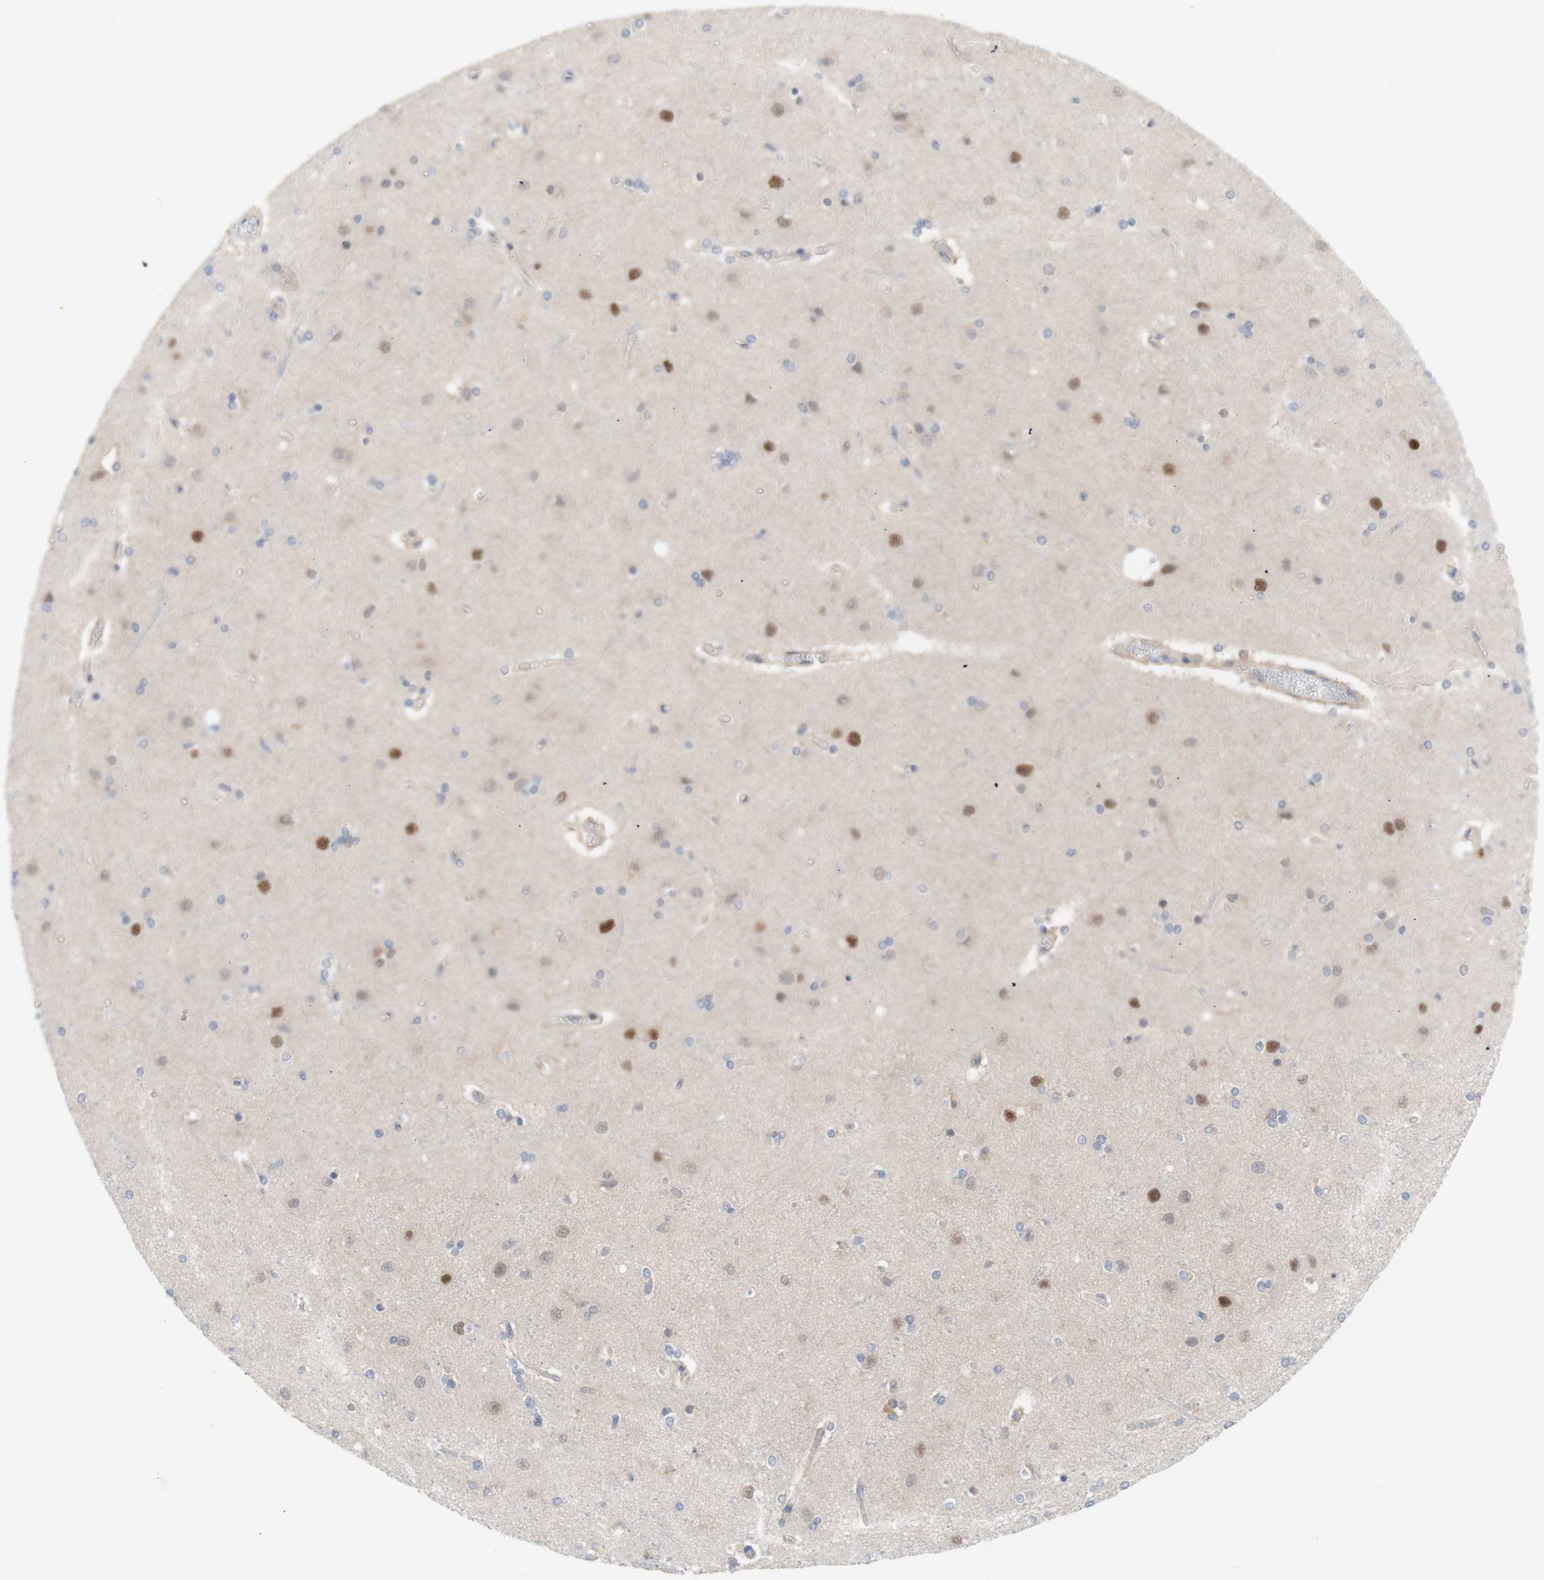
{"staining": {"intensity": "negative", "quantity": "none", "location": "none"}, "tissue": "cerebral cortex", "cell_type": "Endothelial cells", "image_type": "normal", "snomed": [{"axis": "morphology", "description": "Normal tissue, NOS"}, {"axis": "topography", "description": "Cerebral cortex"}], "caption": "An IHC image of normal cerebral cortex is shown. There is no staining in endothelial cells of cerebral cortex.", "gene": "PRMT5", "patient": {"sex": "female", "age": 54}}